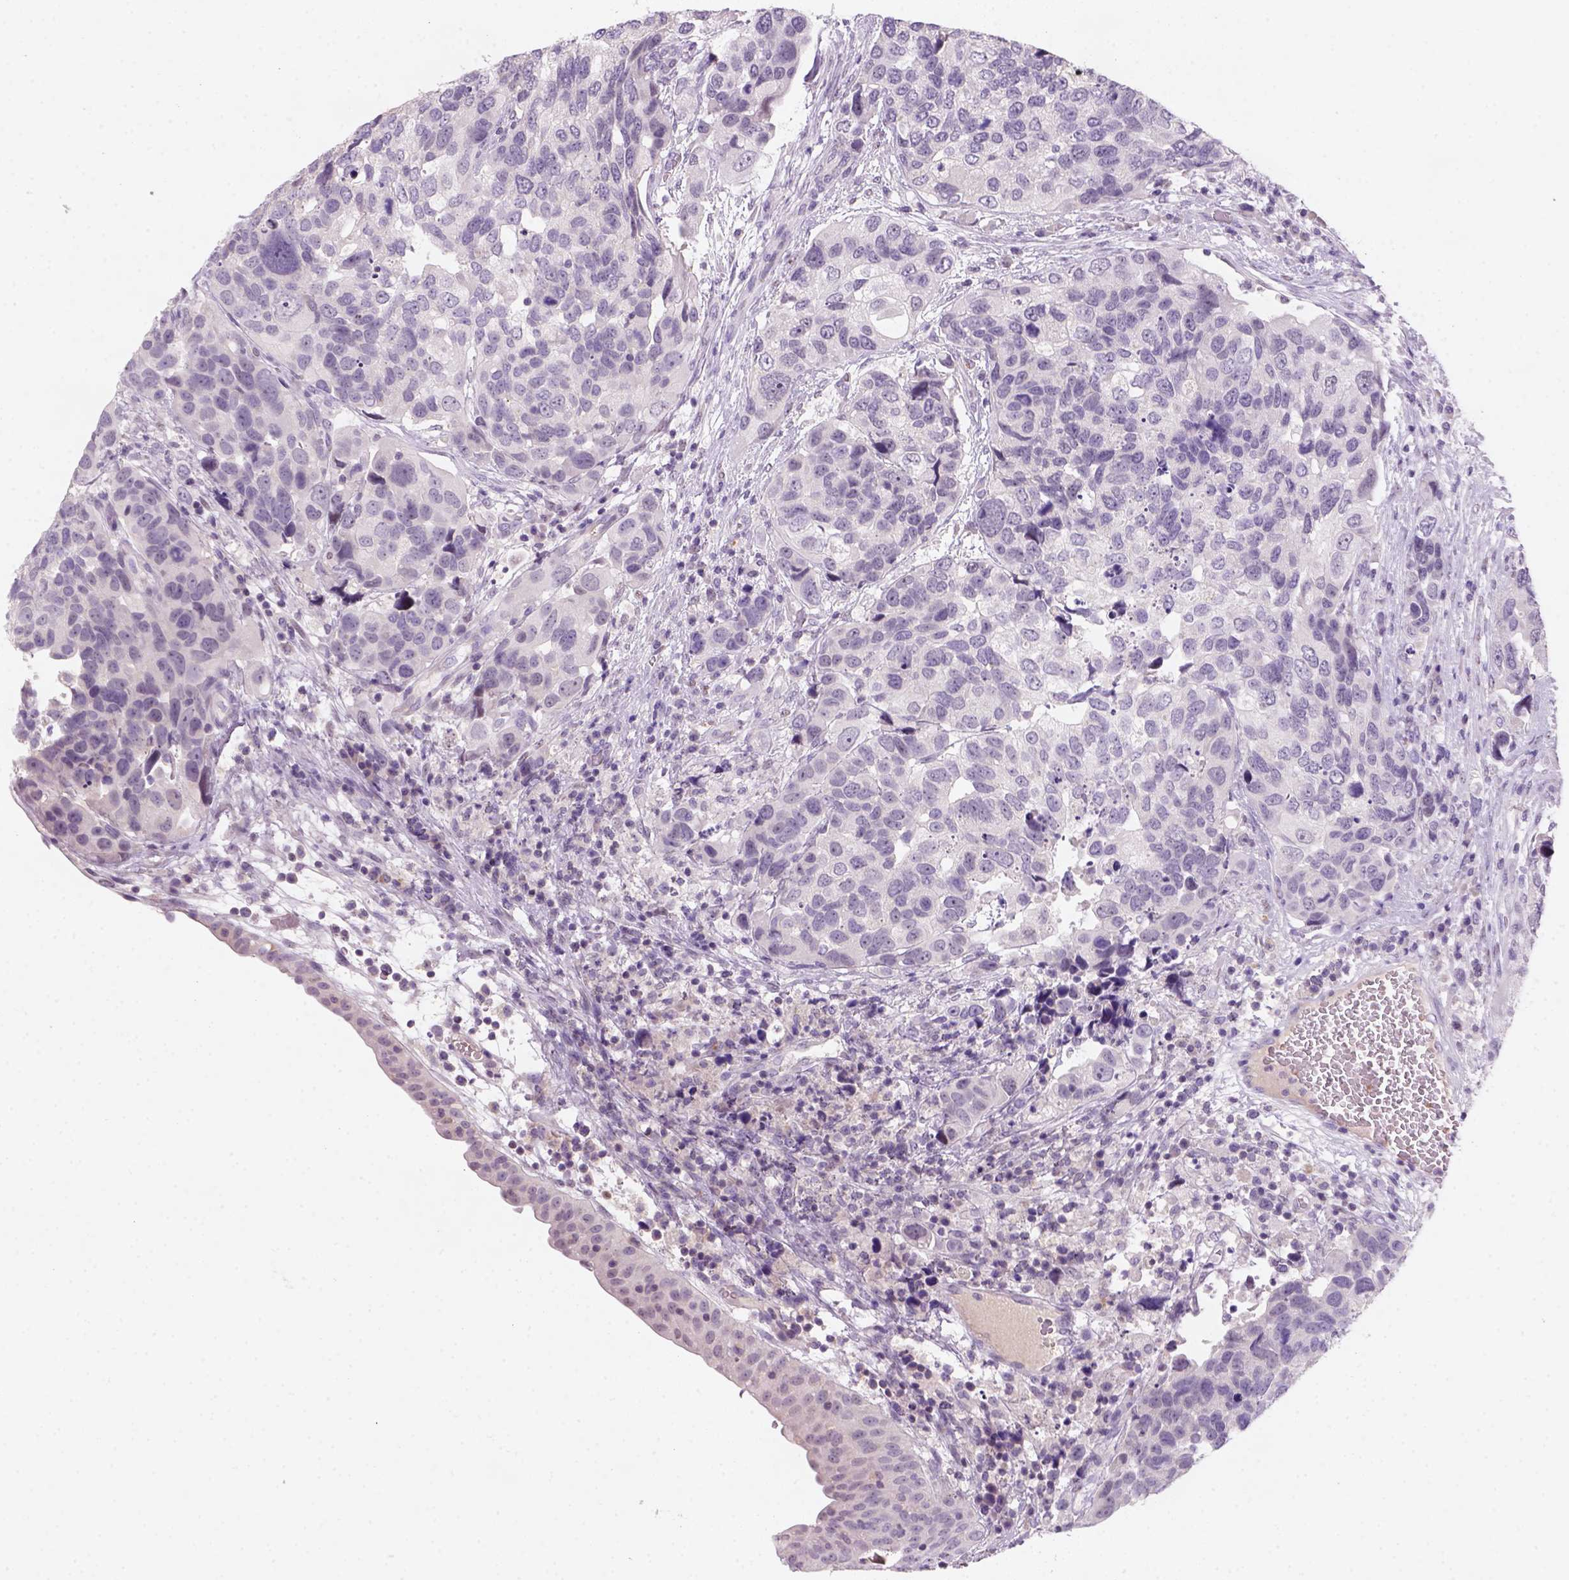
{"staining": {"intensity": "negative", "quantity": "none", "location": "none"}, "tissue": "urothelial cancer", "cell_type": "Tumor cells", "image_type": "cancer", "snomed": [{"axis": "morphology", "description": "Urothelial carcinoma, High grade"}, {"axis": "topography", "description": "Urinary bladder"}], "caption": "Photomicrograph shows no significant protein positivity in tumor cells of high-grade urothelial carcinoma. (IHC, brightfield microscopy, high magnification).", "gene": "ZMAT4", "patient": {"sex": "male", "age": 60}}